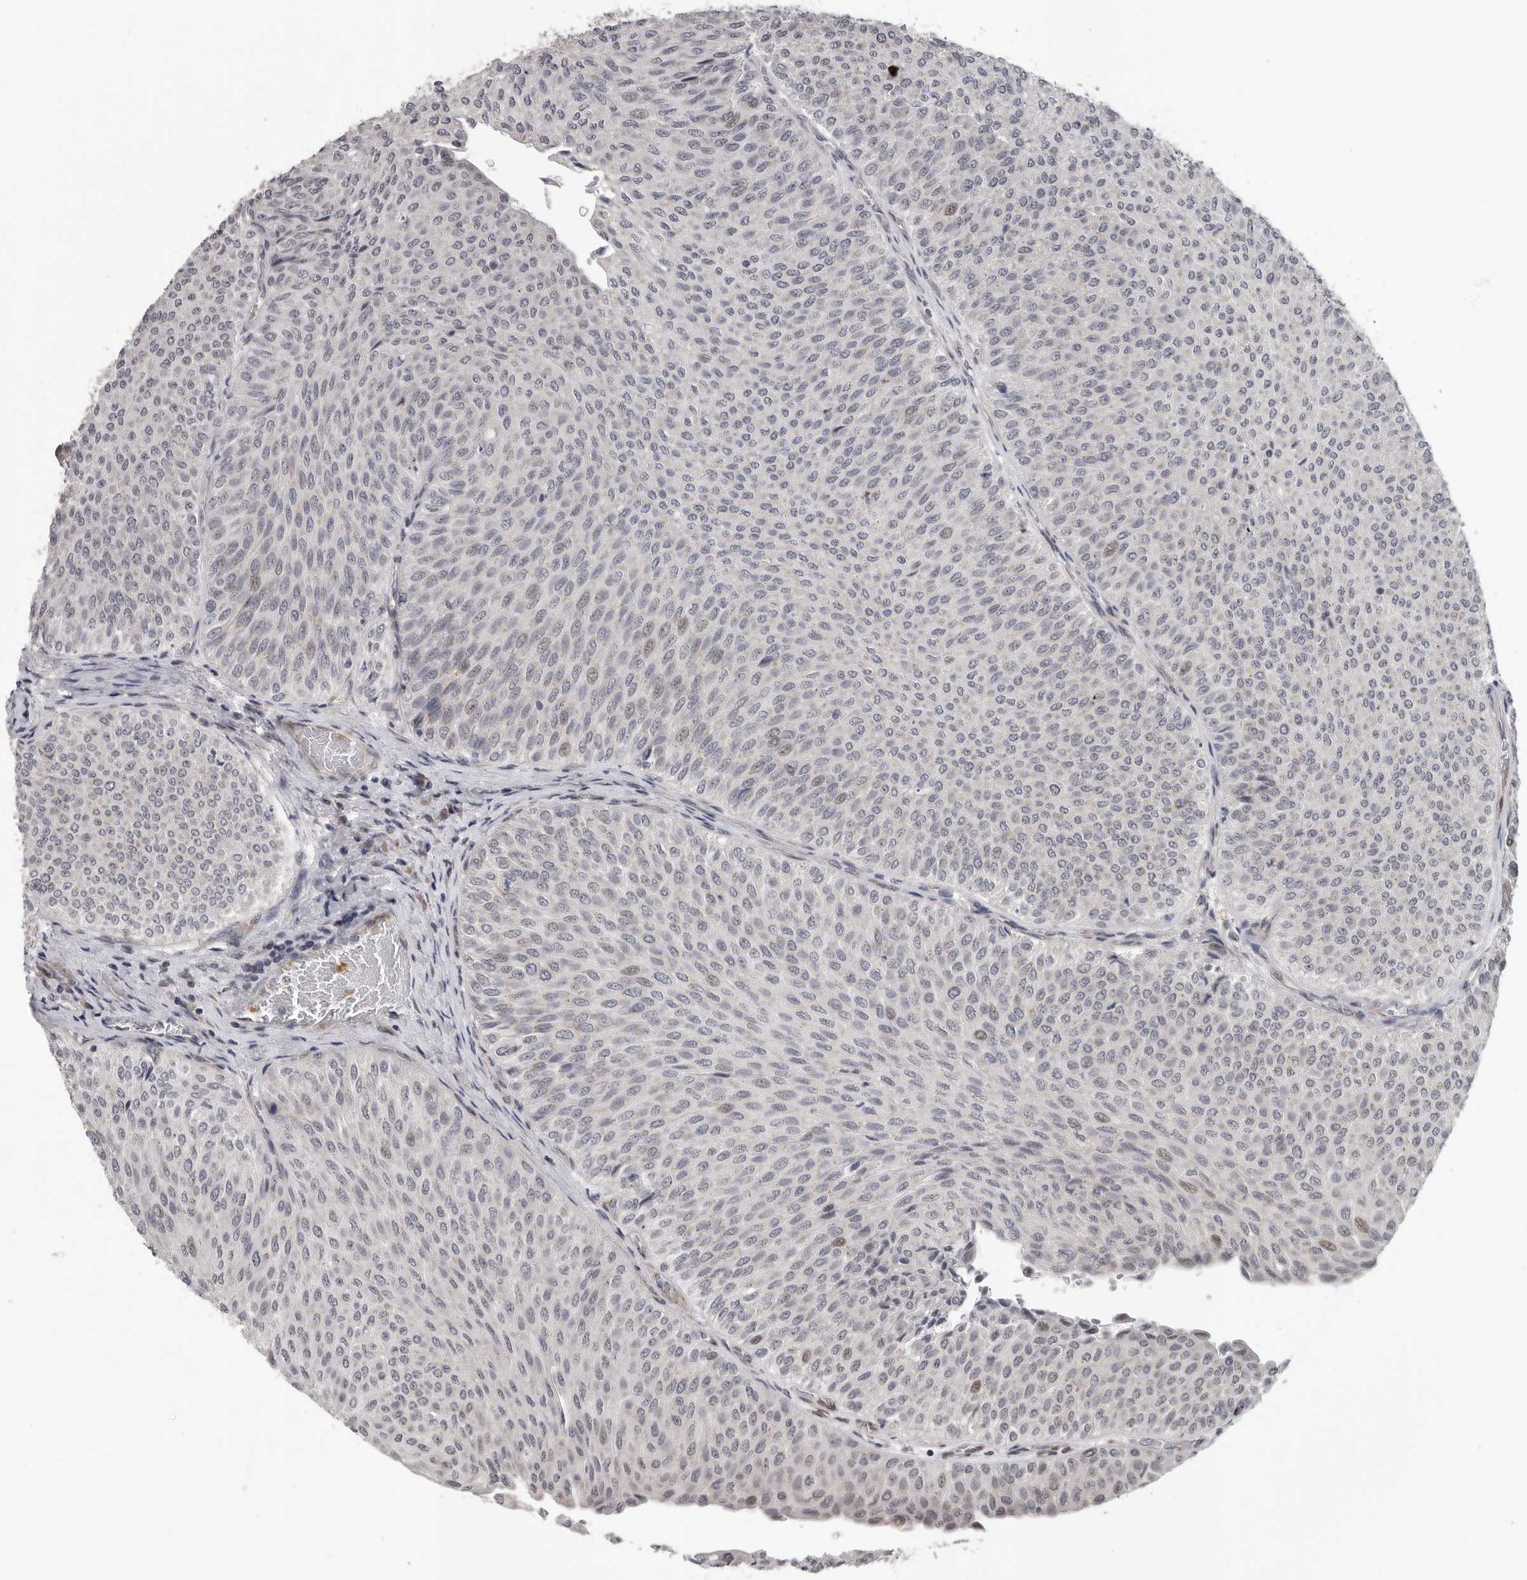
{"staining": {"intensity": "negative", "quantity": "none", "location": "none"}, "tissue": "urothelial cancer", "cell_type": "Tumor cells", "image_type": "cancer", "snomed": [{"axis": "morphology", "description": "Urothelial carcinoma, Low grade"}, {"axis": "topography", "description": "Urinary bladder"}], "caption": "Immunohistochemical staining of low-grade urothelial carcinoma displays no significant expression in tumor cells.", "gene": "RALGPS2", "patient": {"sex": "male", "age": 78}}